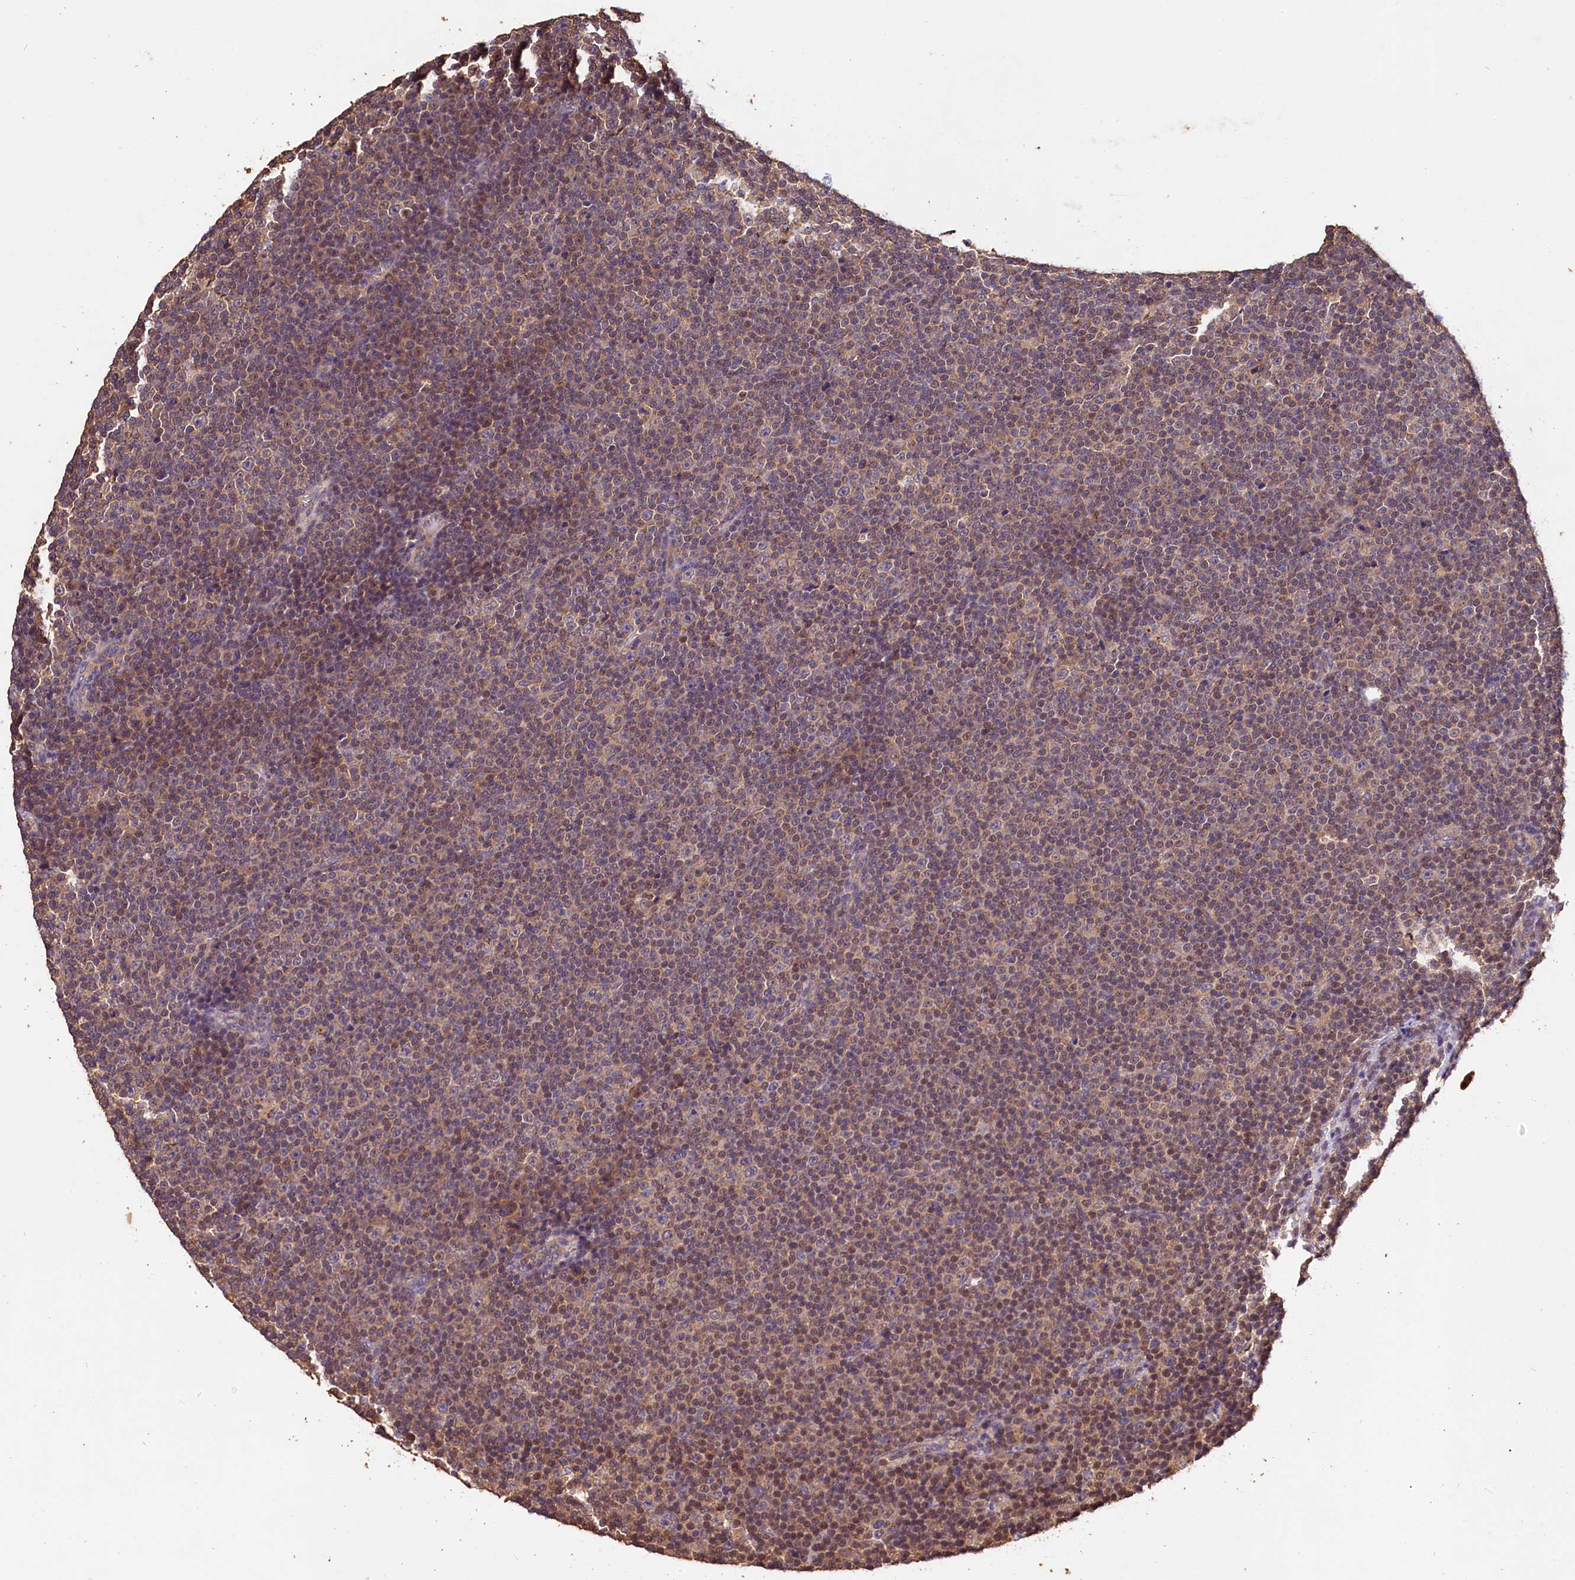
{"staining": {"intensity": "moderate", "quantity": "<25%", "location": "cytoplasmic/membranous,nuclear"}, "tissue": "lymphoma", "cell_type": "Tumor cells", "image_type": "cancer", "snomed": [{"axis": "morphology", "description": "Malignant lymphoma, non-Hodgkin's type, Low grade"}, {"axis": "topography", "description": "Lymph node"}], "caption": "Malignant lymphoma, non-Hodgkin's type (low-grade) stained with a brown dye displays moderate cytoplasmic/membranous and nuclear positive staining in about <25% of tumor cells.", "gene": "OAS3", "patient": {"sex": "female", "age": 67}}